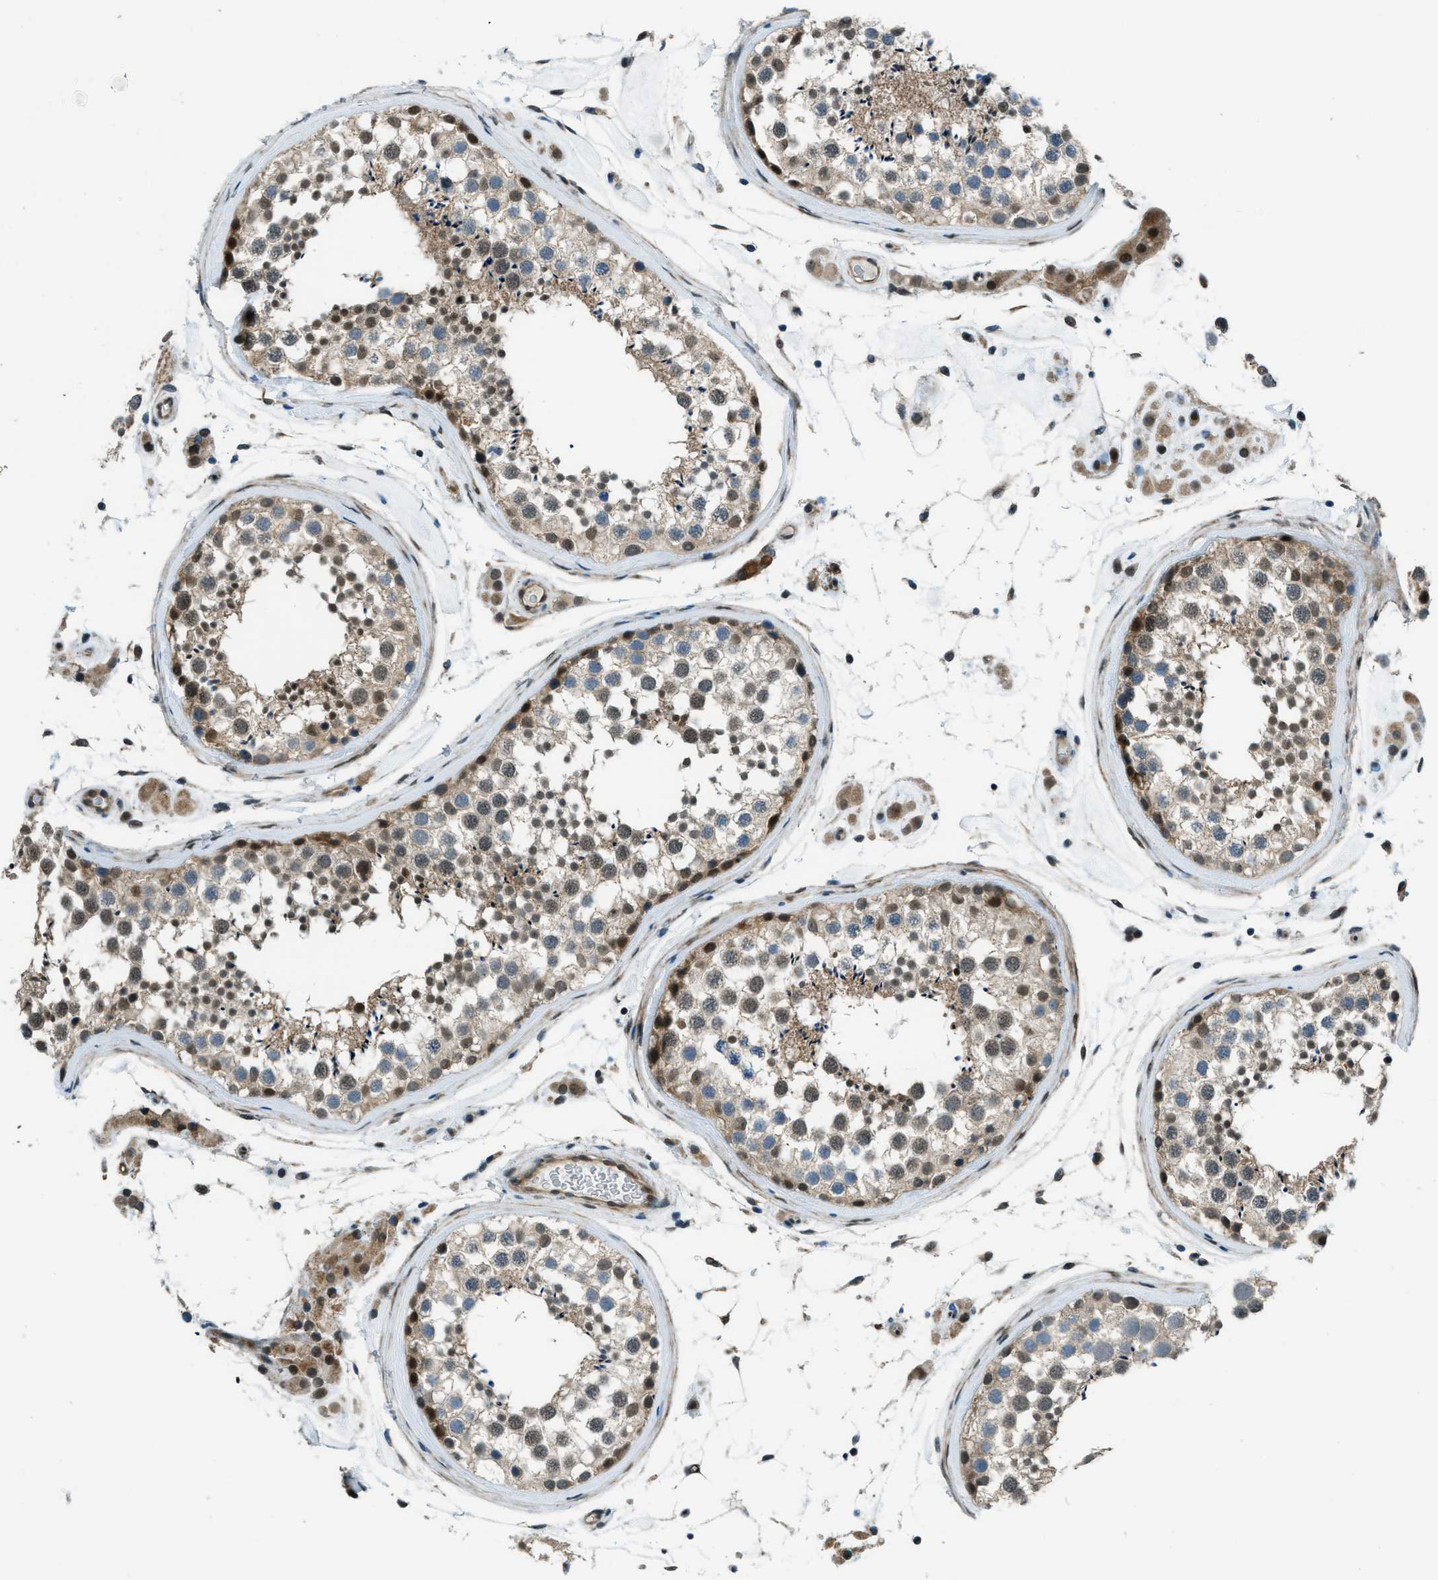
{"staining": {"intensity": "moderate", "quantity": ">75%", "location": "cytoplasmic/membranous,nuclear"}, "tissue": "testis", "cell_type": "Cells in seminiferous ducts", "image_type": "normal", "snomed": [{"axis": "morphology", "description": "Normal tissue, NOS"}, {"axis": "topography", "description": "Testis"}], "caption": "DAB immunohistochemical staining of unremarkable human testis demonstrates moderate cytoplasmic/membranous,nuclear protein expression in approximately >75% of cells in seminiferous ducts.", "gene": "NPEPL1", "patient": {"sex": "male", "age": 46}}